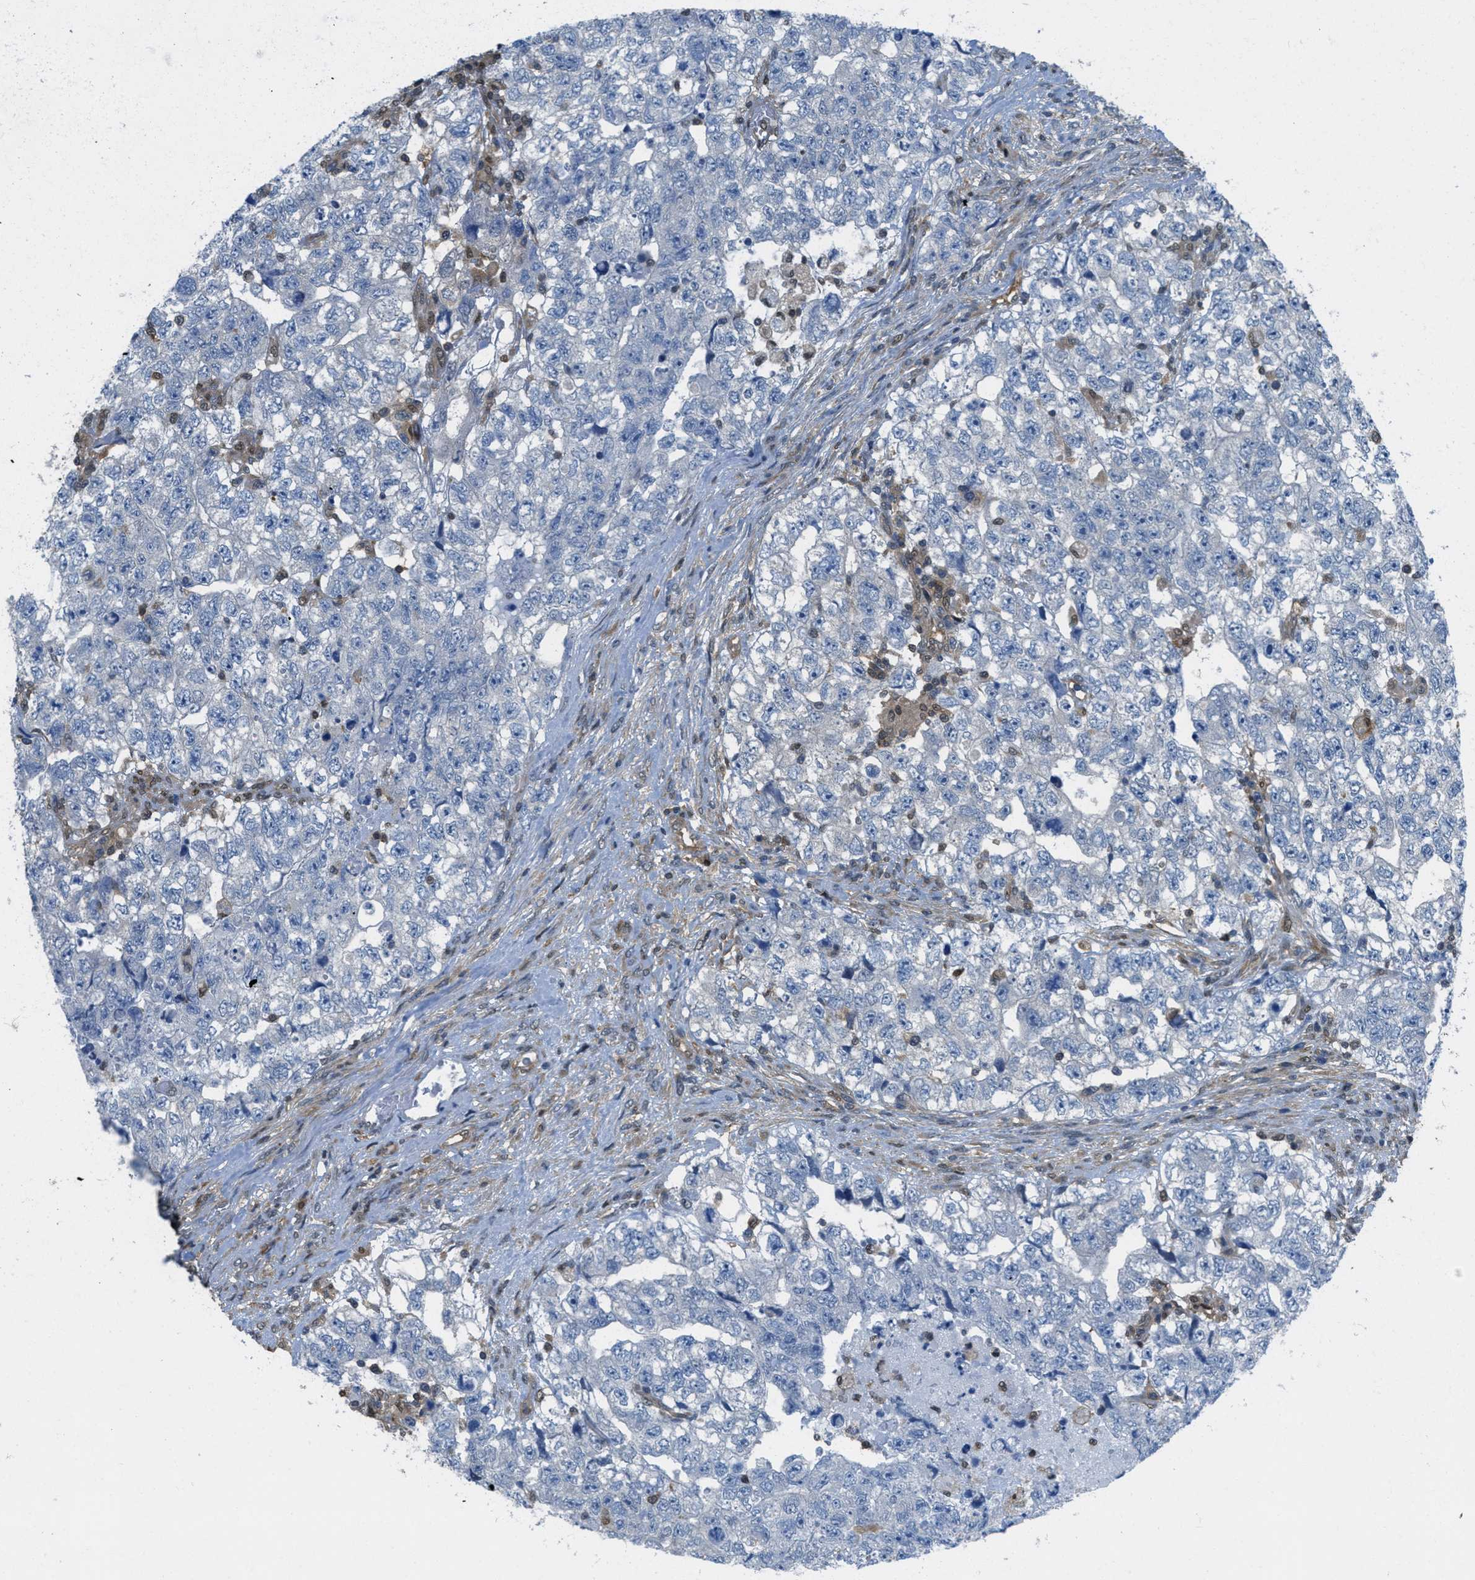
{"staining": {"intensity": "negative", "quantity": "none", "location": "none"}, "tissue": "testis cancer", "cell_type": "Tumor cells", "image_type": "cancer", "snomed": [{"axis": "morphology", "description": "Carcinoma, Embryonal, NOS"}, {"axis": "topography", "description": "Testis"}], "caption": "High power microscopy photomicrograph of an immunohistochemistry (IHC) histopathology image of embryonal carcinoma (testis), revealing no significant expression in tumor cells.", "gene": "PIP5K1C", "patient": {"sex": "male", "age": 36}}